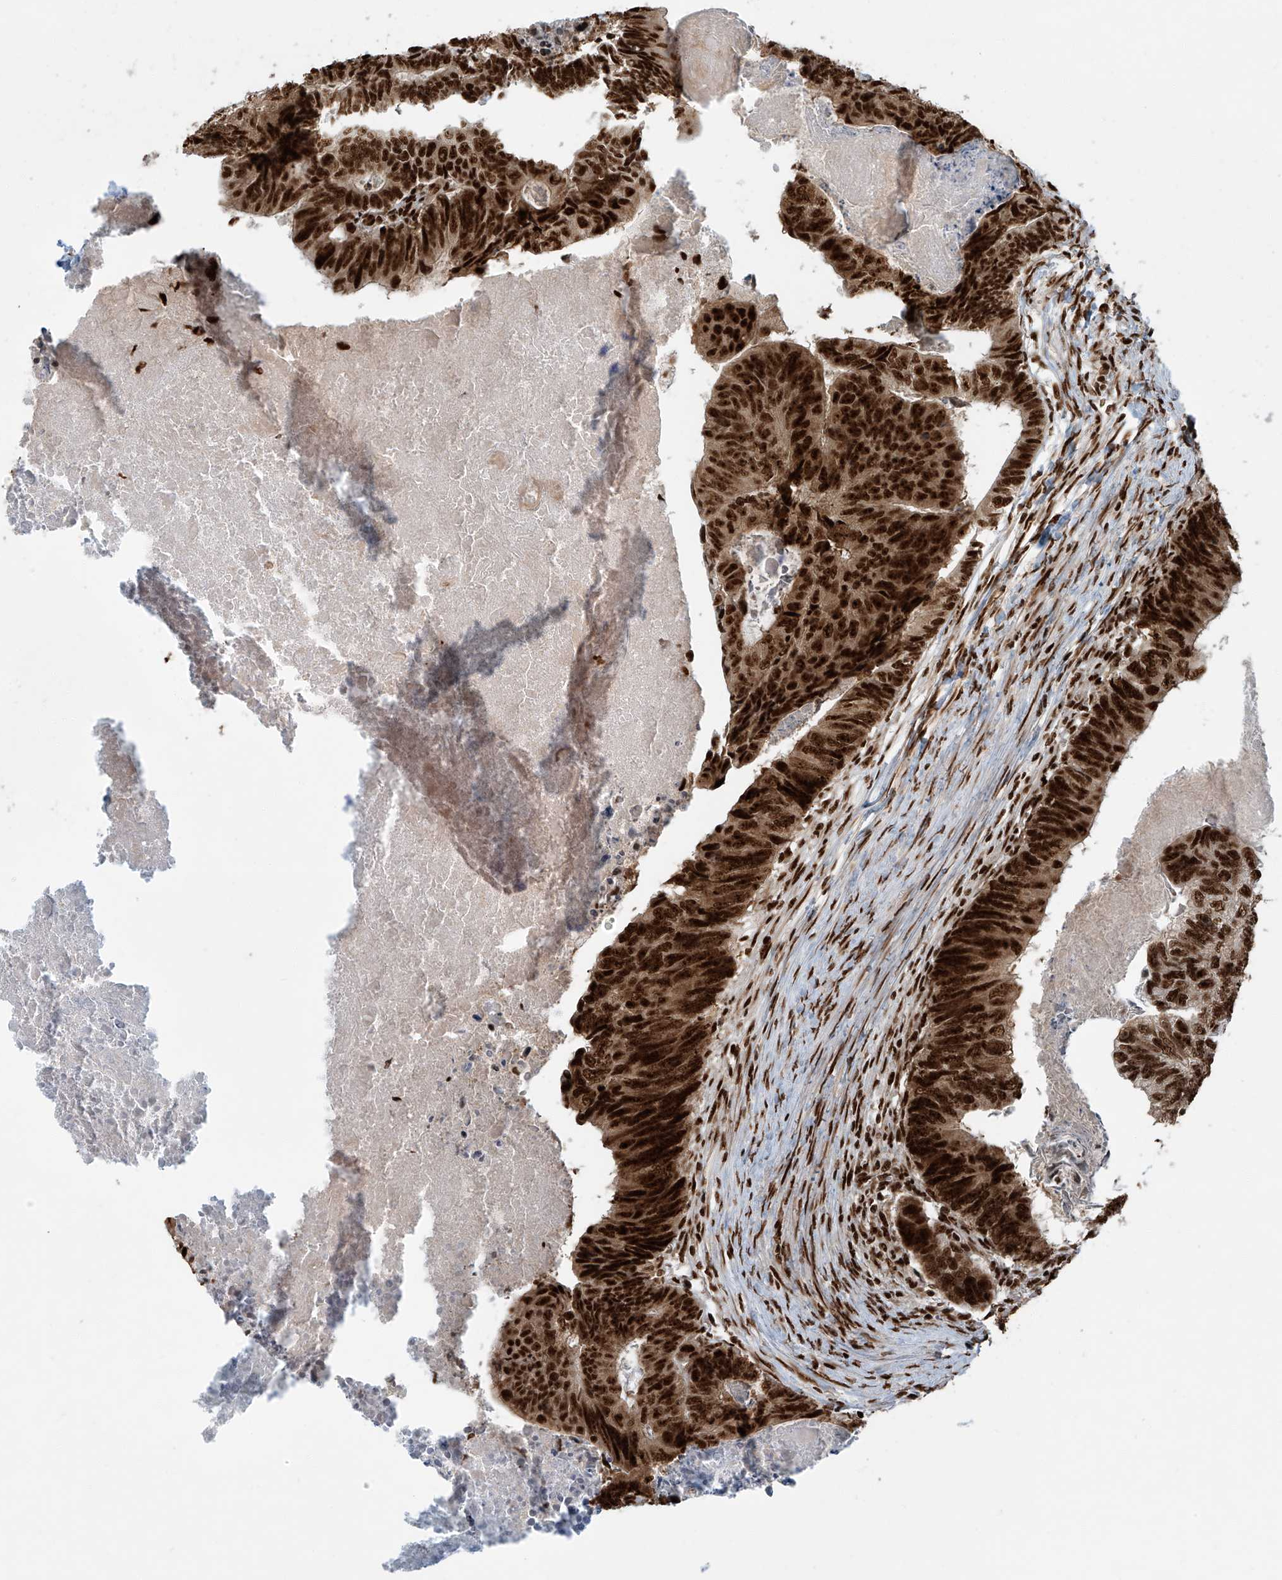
{"staining": {"intensity": "strong", "quantity": ">75%", "location": "nuclear"}, "tissue": "colorectal cancer", "cell_type": "Tumor cells", "image_type": "cancer", "snomed": [{"axis": "morphology", "description": "Adenocarcinoma, NOS"}, {"axis": "topography", "description": "Colon"}], "caption": "A histopathology image of adenocarcinoma (colorectal) stained for a protein displays strong nuclear brown staining in tumor cells.", "gene": "FAM193B", "patient": {"sex": "female", "age": 67}}